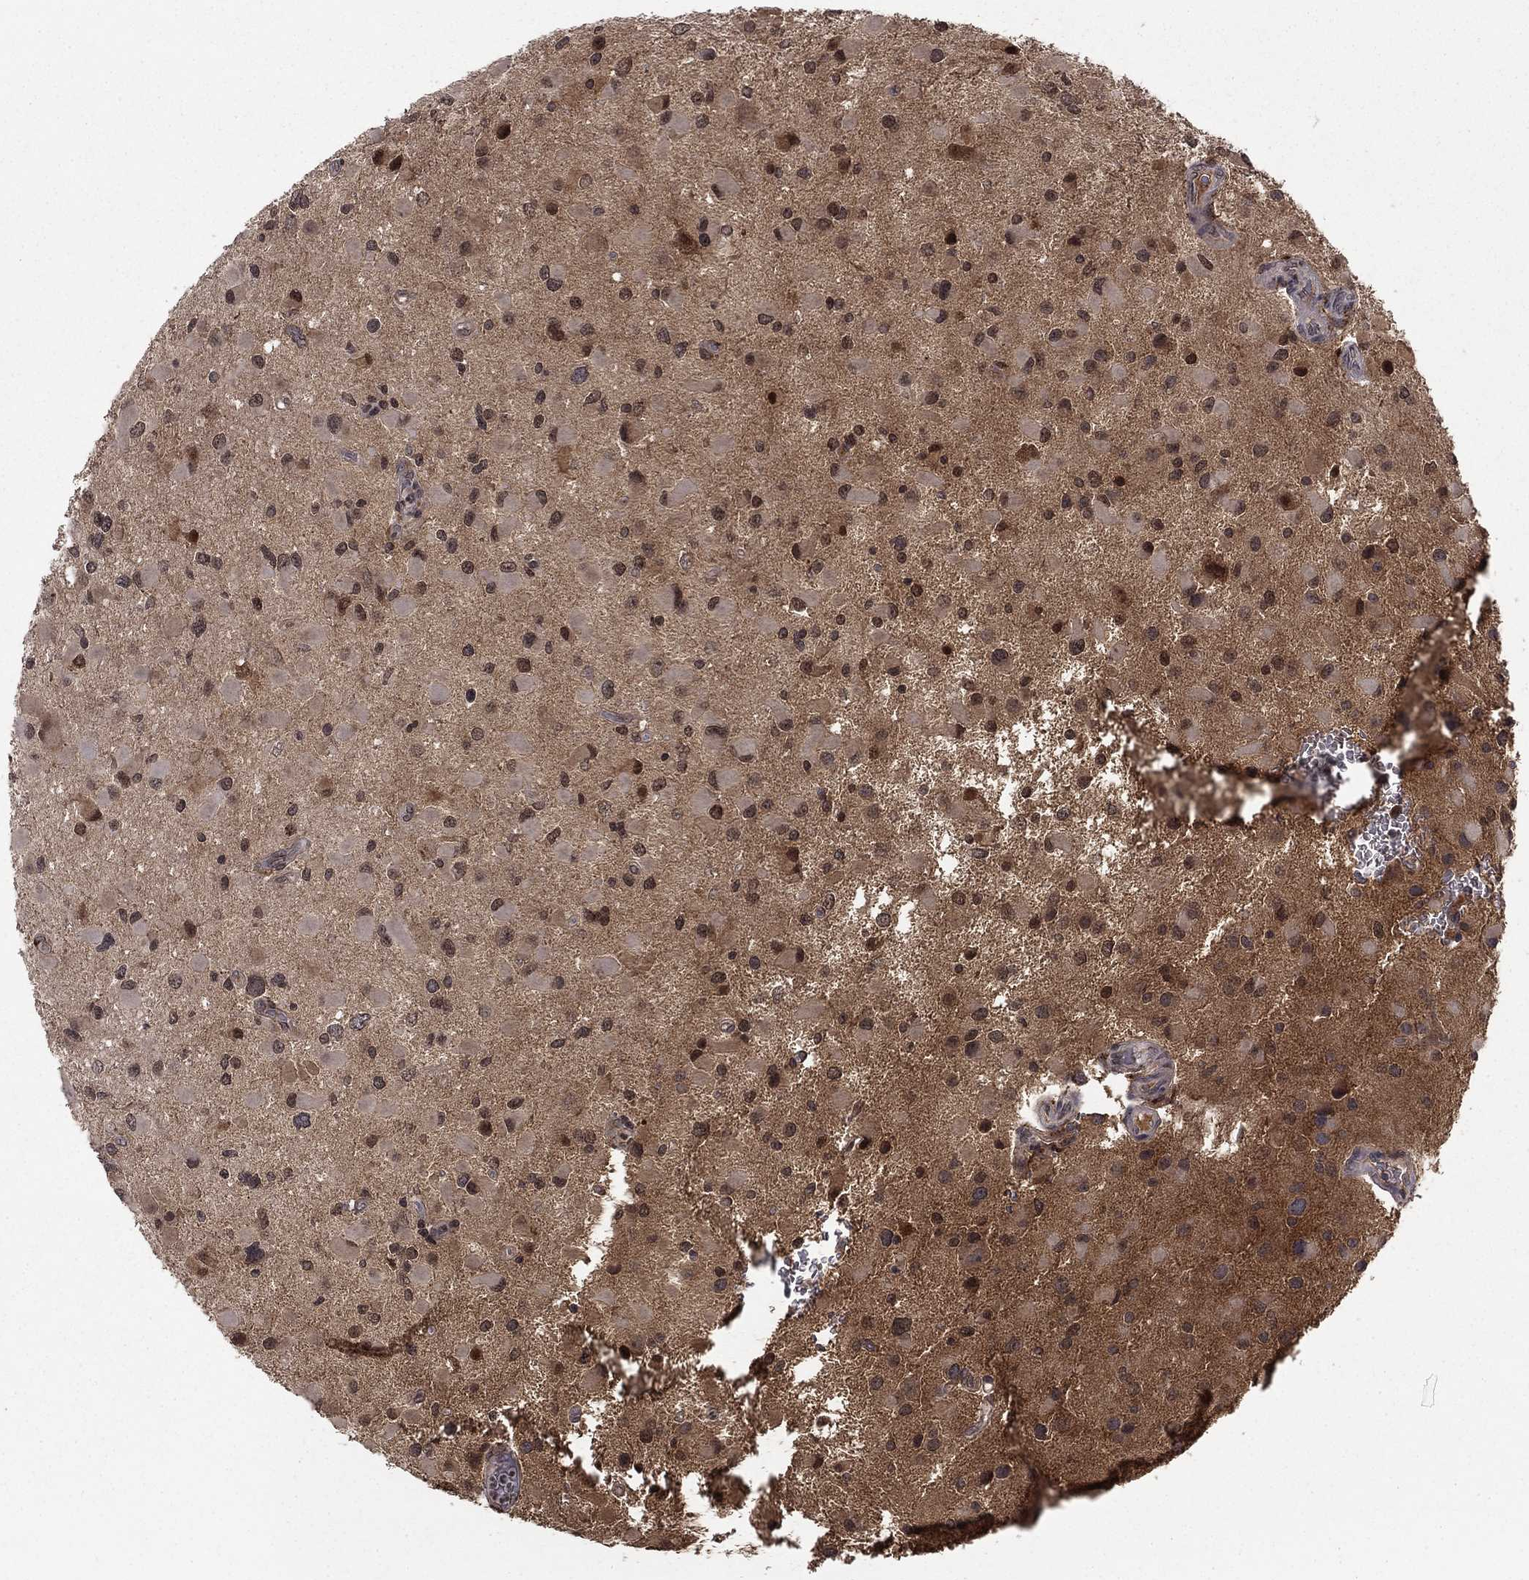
{"staining": {"intensity": "strong", "quantity": "<25%", "location": "nuclear"}, "tissue": "glioma", "cell_type": "Tumor cells", "image_type": "cancer", "snomed": [{"axis": "morphology", "description": "Glioma, malignant, Low grade"}, {"axis": "topography", "description": "Brain"}], "caption": "Malignant glioma (low-grade) stained with IHC reveals strong nuclear expression in approximately <25% of tumor cells.", "gene": "PTGDS", "patient": {"sex": "female", "age": 32}}